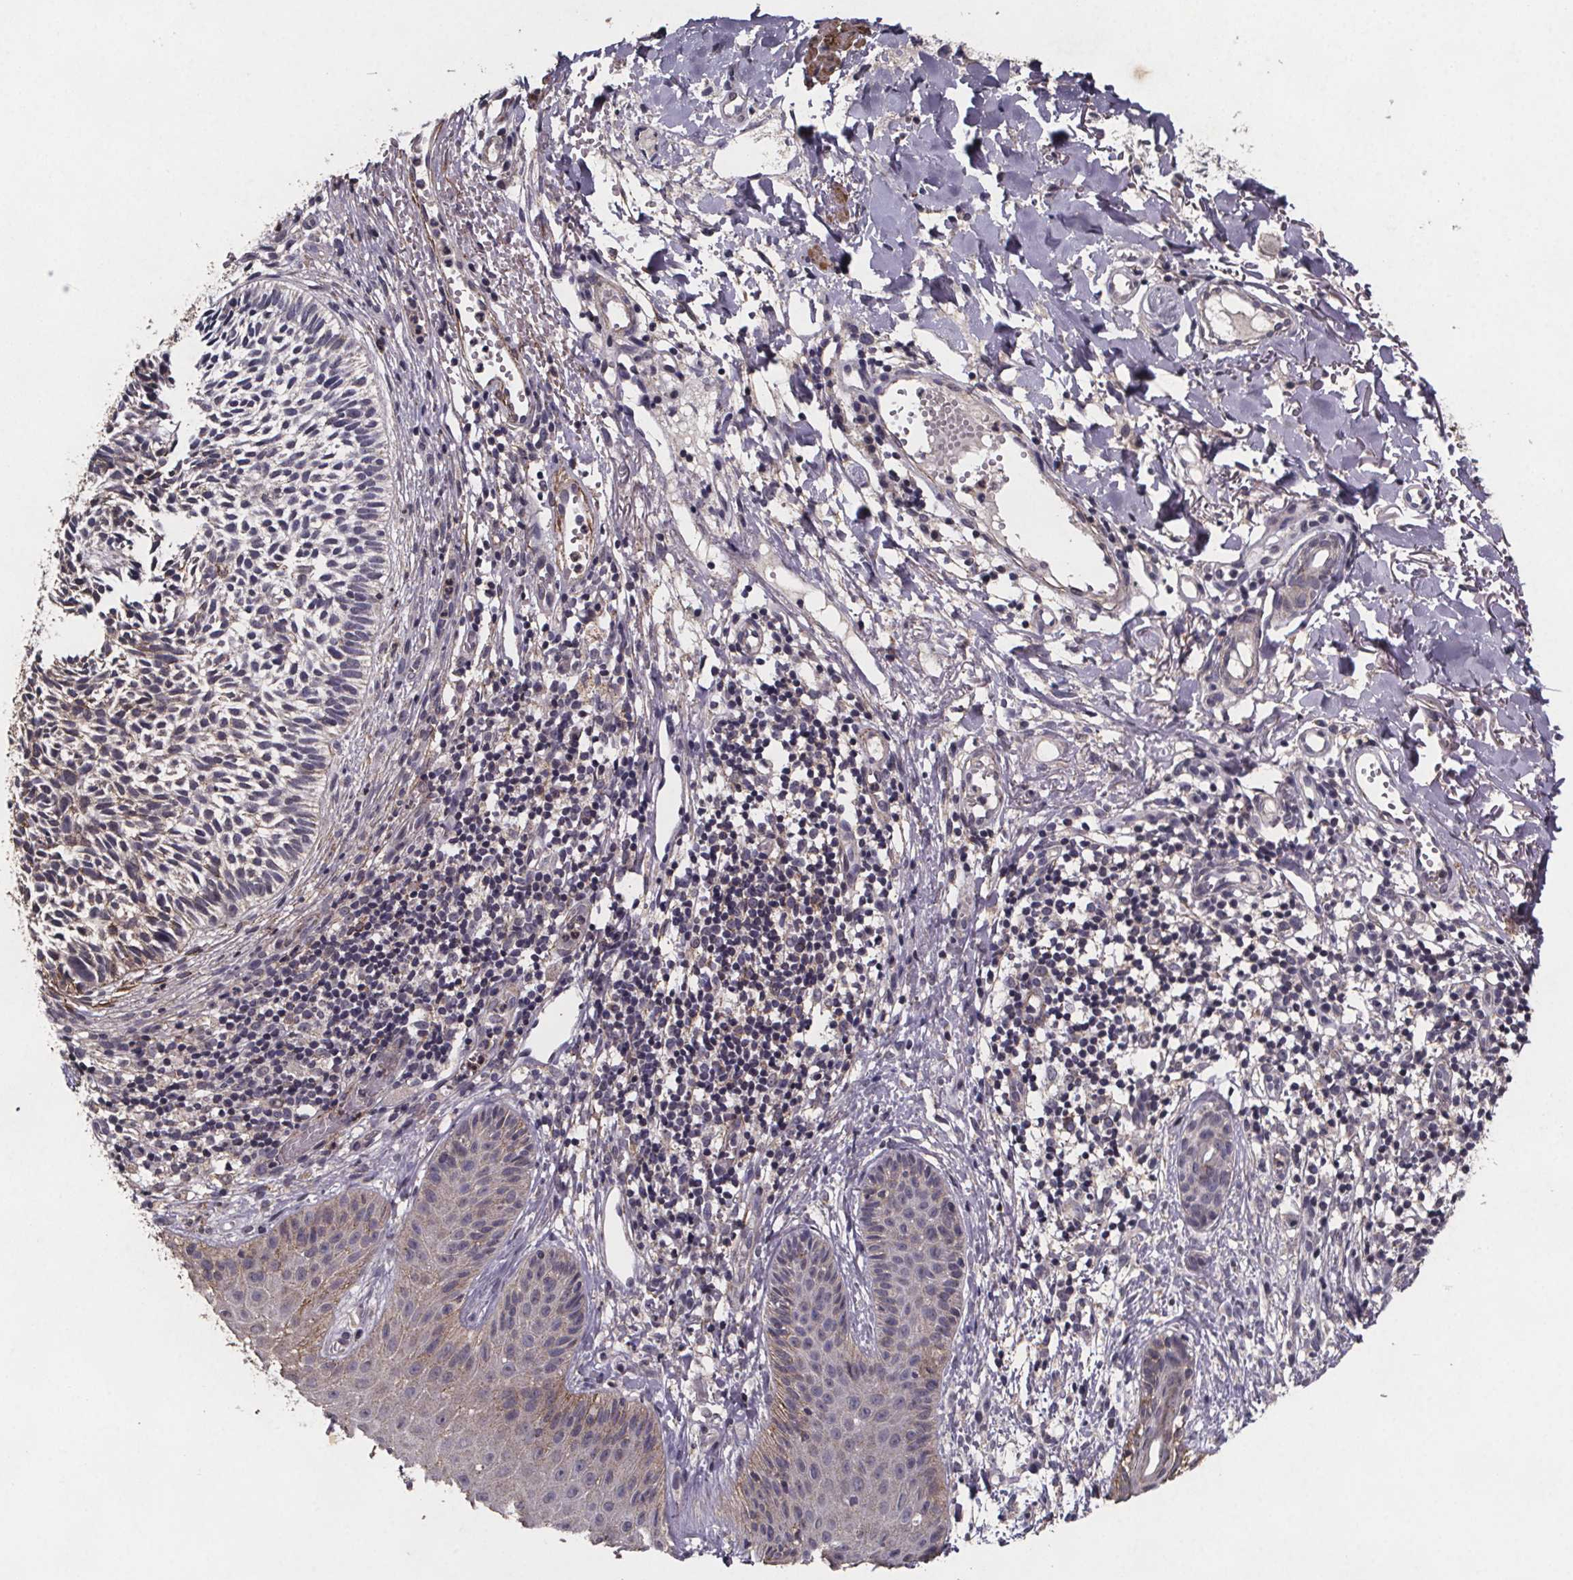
{"staining": {"intensity": "weak", "quantity": "<25%", "location": "cytoplasmic/membranous"}, "tissue": "skin cancer", "cell_type": "Tumor cells", "image_type": "cancer", "snomed": [{"axis": "morphology", "description": "Basal cell carcinoma"}, {"axis": "topography", "description": "Skin"}], "caption": "This is a micrograph of IHC staining of skin cancer (basal cell carcinoma), which shows no staining in tumor cells.", "gene": "PALLD", "patient": {"sex": "male", "age": 78}}